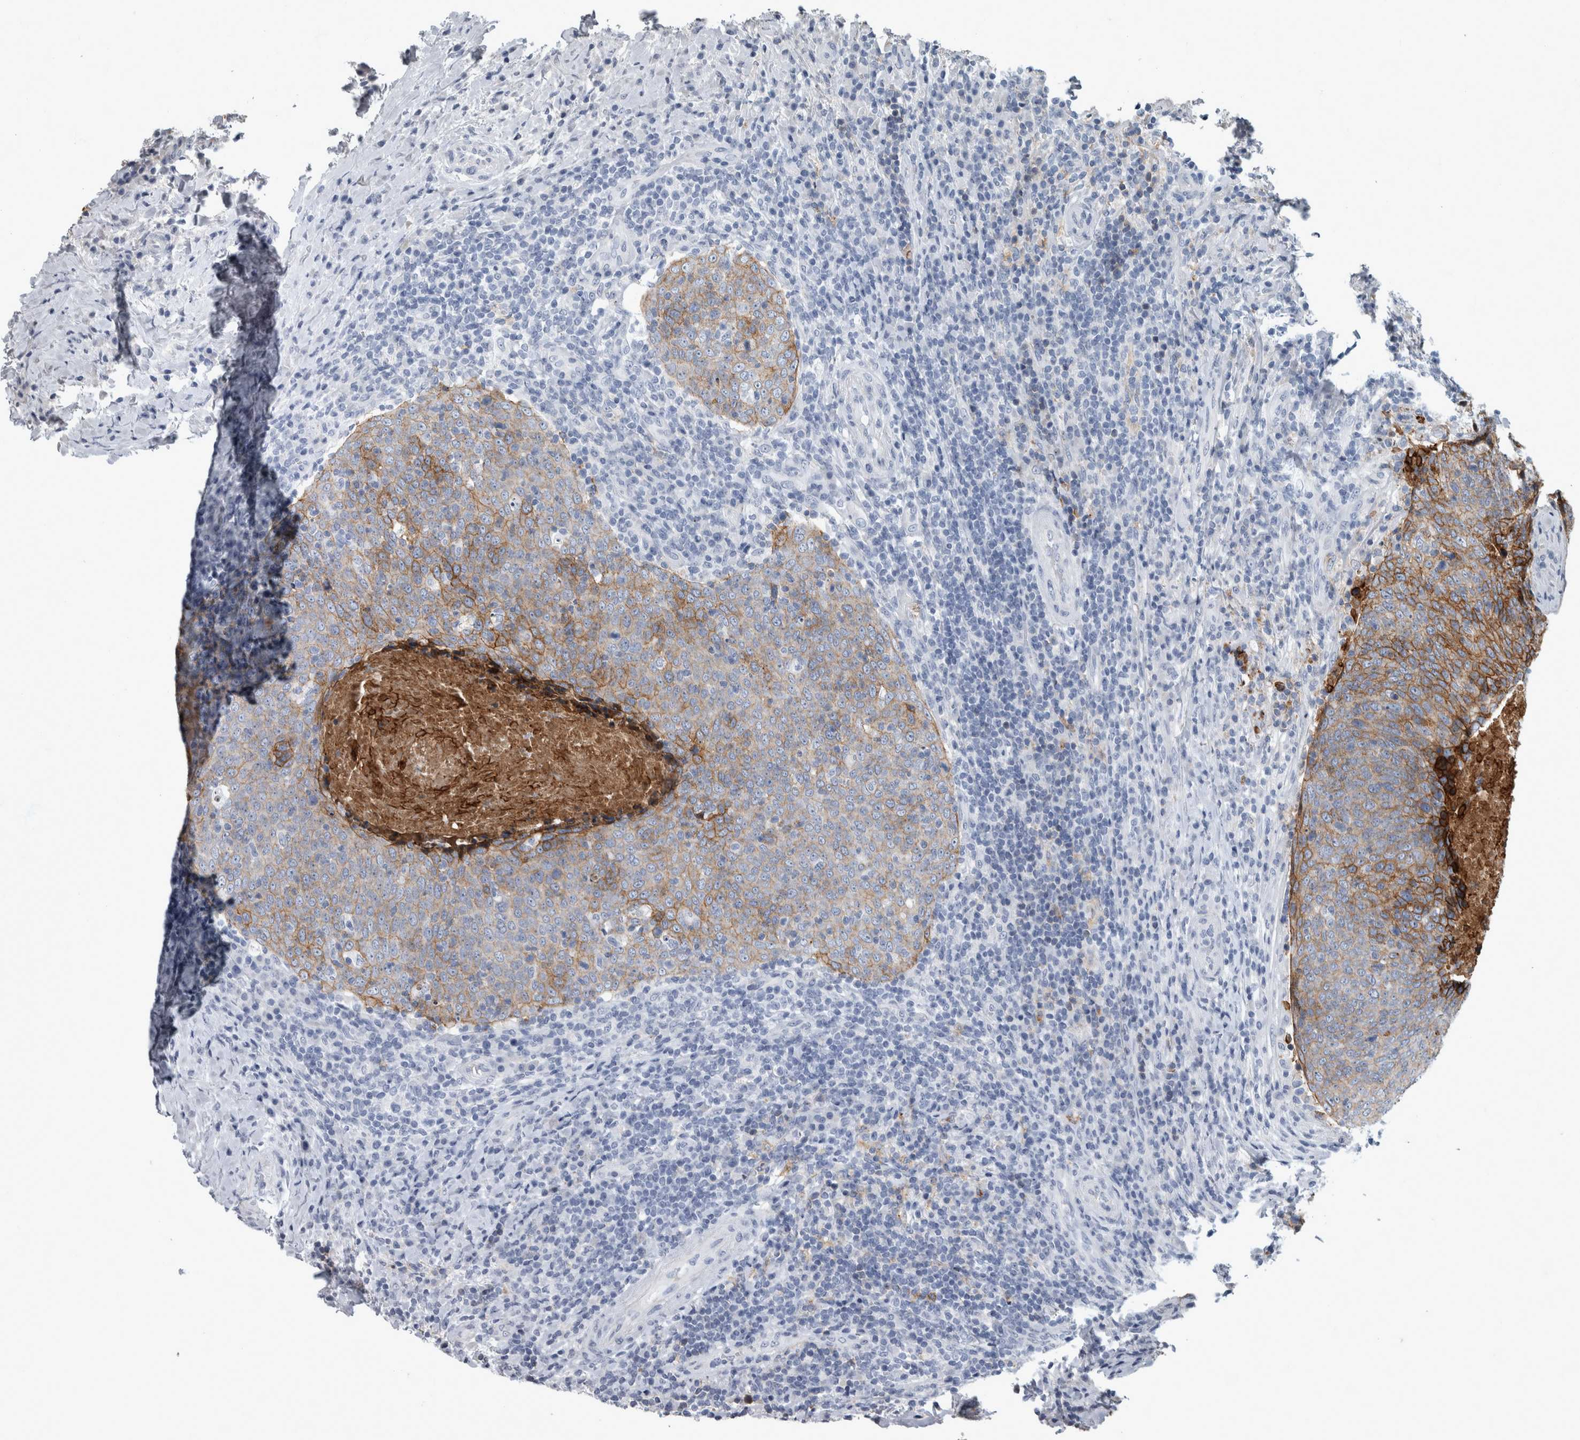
{"staining": {"intensity": "moderate", "quantity": "25%-75%", "location": "cytoplasmic/membranous"}, "tissue": "head and neck cancer", "cell_type": "Tumor cells", "image_type": "cancer", "snomed": [{"axis": "morphology", "description": "Squamous cell carcinoma, NOS"}, {"axis": "morphology", "description": "Squamous cell carcinoma, metastatic, NOS"}, {"axis": "topography", "description": "Lymph node"}, {"axis": "topography", "description": "Head-Neck"}], "caption": "Brown immunohistochemical staining in head and neck cancer exhibits moderate cytoplasmic/membranous positivity in about 25%-75% of tumor cells.", "gene": "DSG2", "patient": {"sex": "male", "age": 62}}